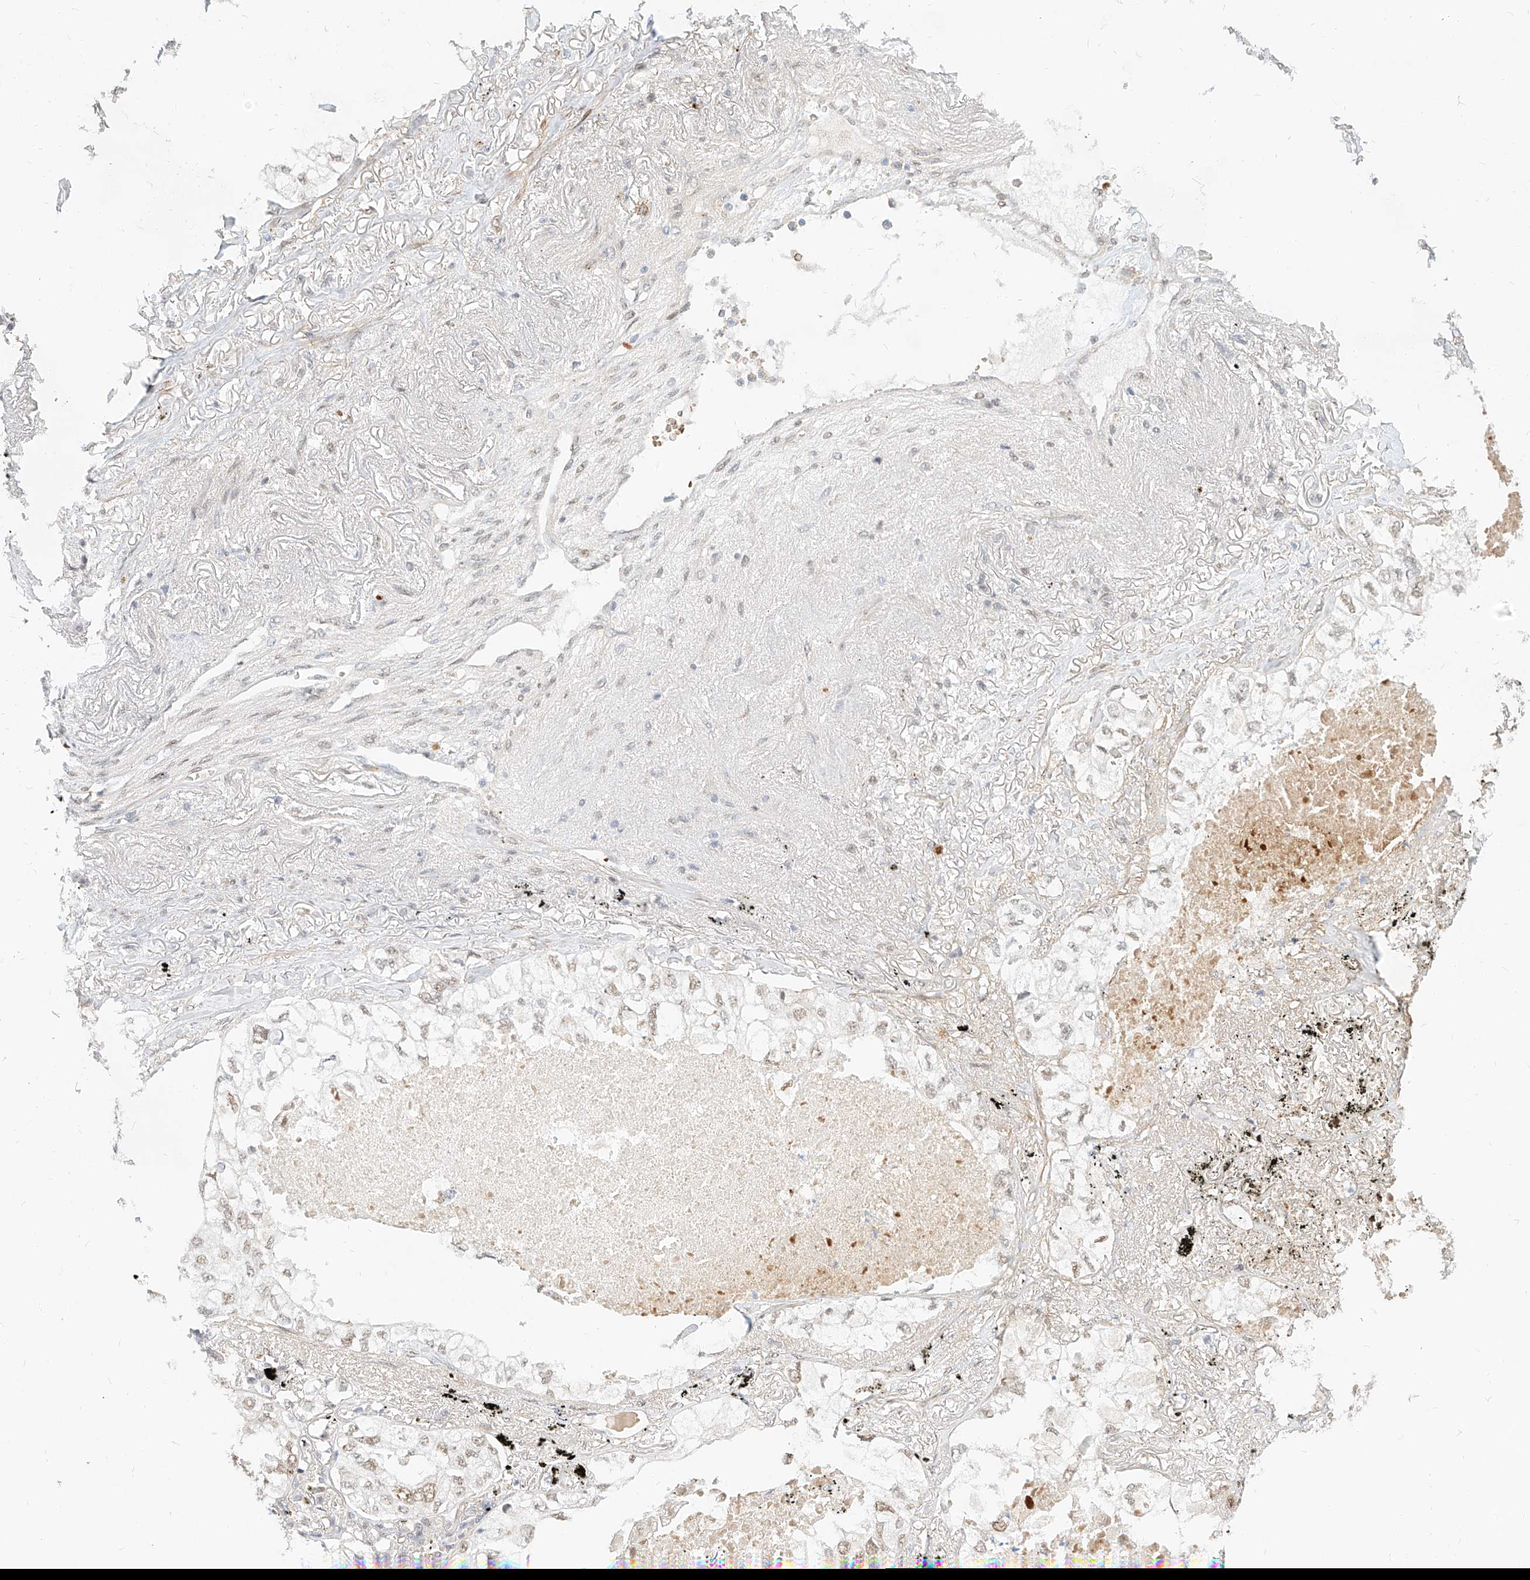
{"staining": {"intensity": "weak", "quantity": "<25%", "location": "nuclear"}, "tissue": "lung cancer", "cell_type": "Tumor cells", "image_type": "cancer", "snomed": [{"axis": "morphology", "description": "Adenocarcinoma, NOS"}, {"axis": "topography", "description": "Lung"}], "caption": "DAB immunohistochemical staining of adenocarcinoma (lung) shows no significant expression in tumor cells.", "gene": "CBX8", "patient": {"sex": "male", "age": 65}}